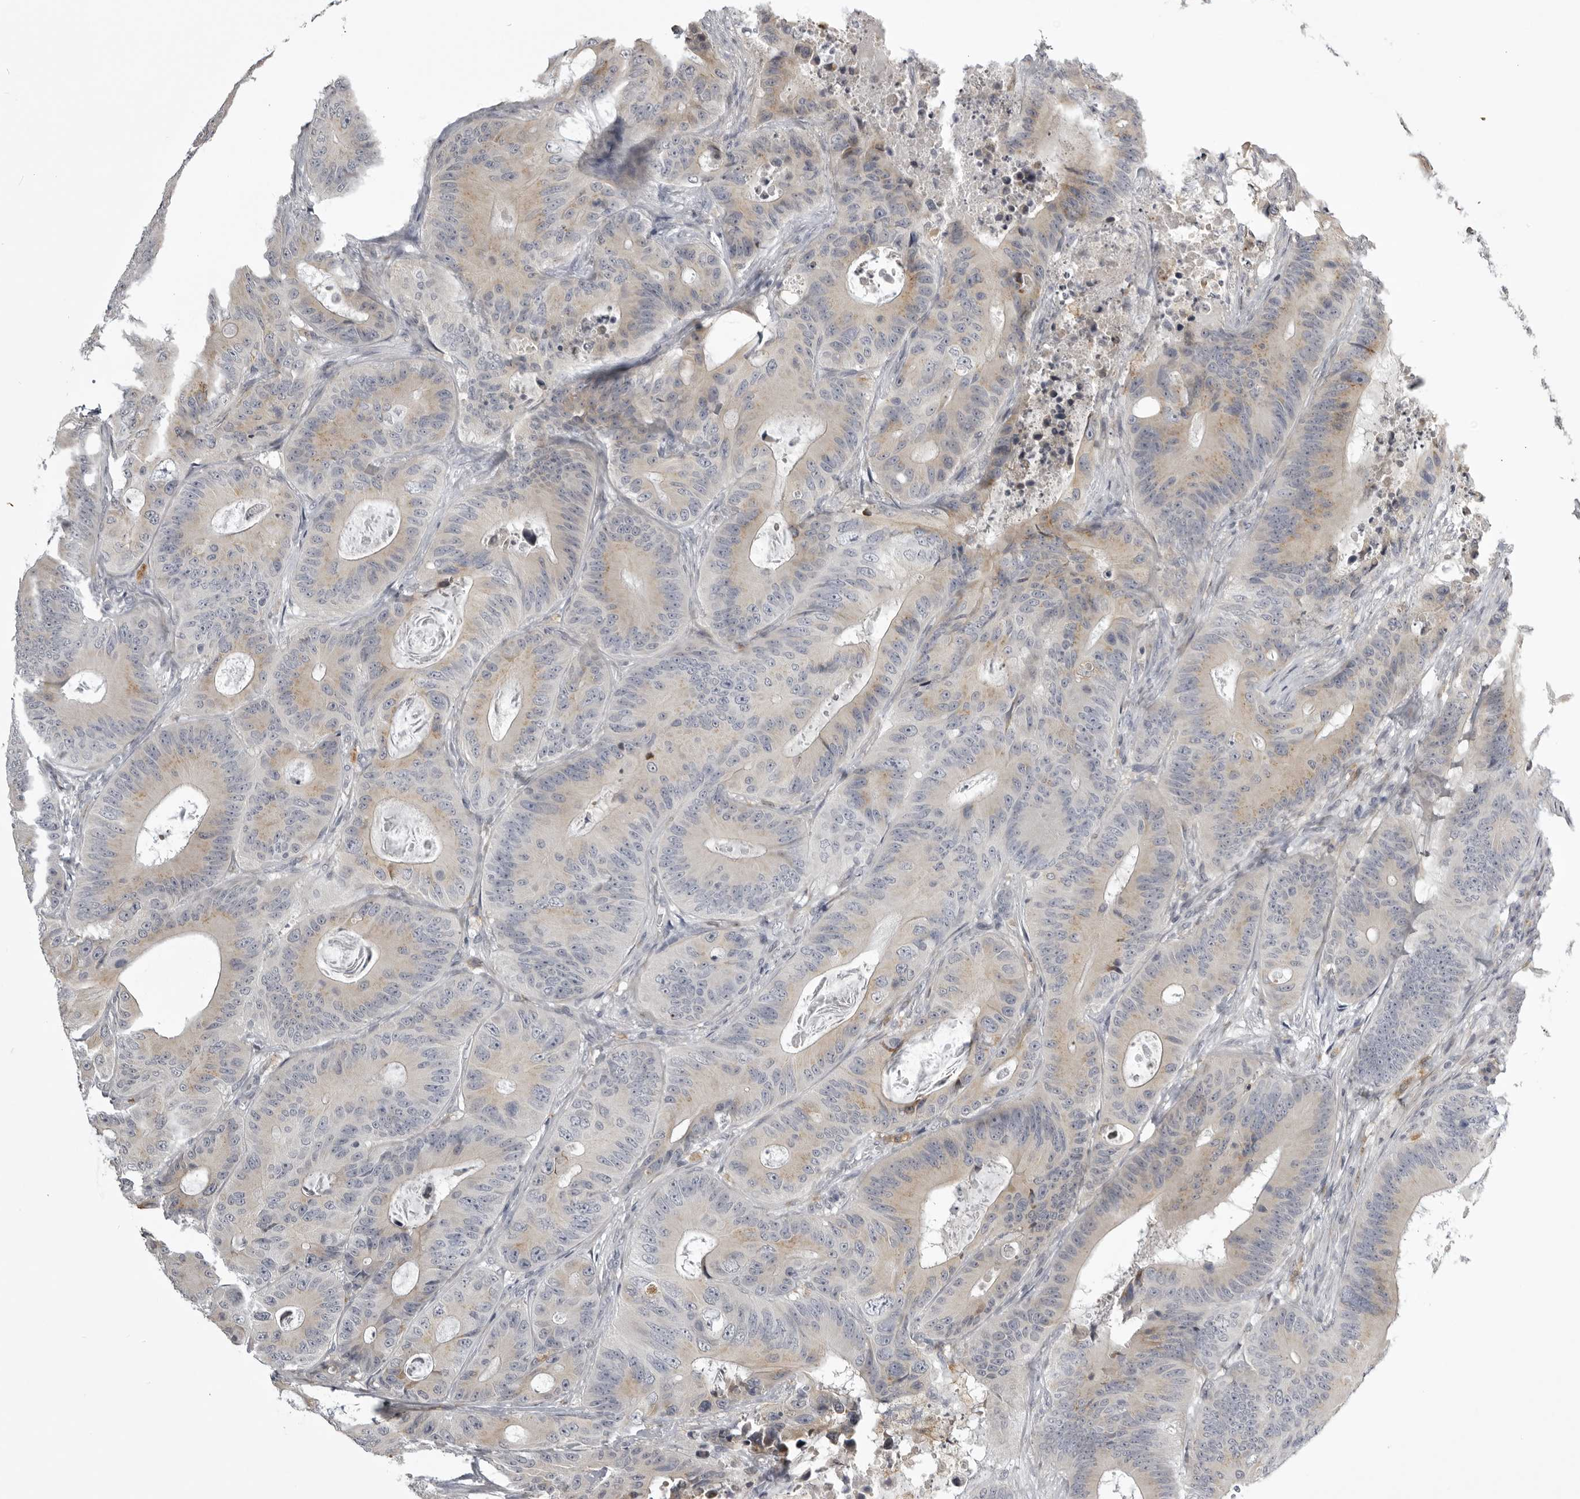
{"staining": {"intensity": "moderate", "quantity": "<25%", "location": "cytoplasmic/membranous"}, "tissue": "colorectal cancer", "cell_type": "Tumor cells", "image_type": "cancer", "snomed": [{"axis": "morphology", "description": "Adenocarcinoma, NOS"}, {"axis": "topography", "description": "Colon"}], "caption": "Human colorectal adenocarcinoma stained for a protein (brown) demonstrates moderate cytoplasmic/membranous positive expression in about <25% of tumor cells.", "gene": "NCEH1", "patient": {"sex": "male", "age": 83}}